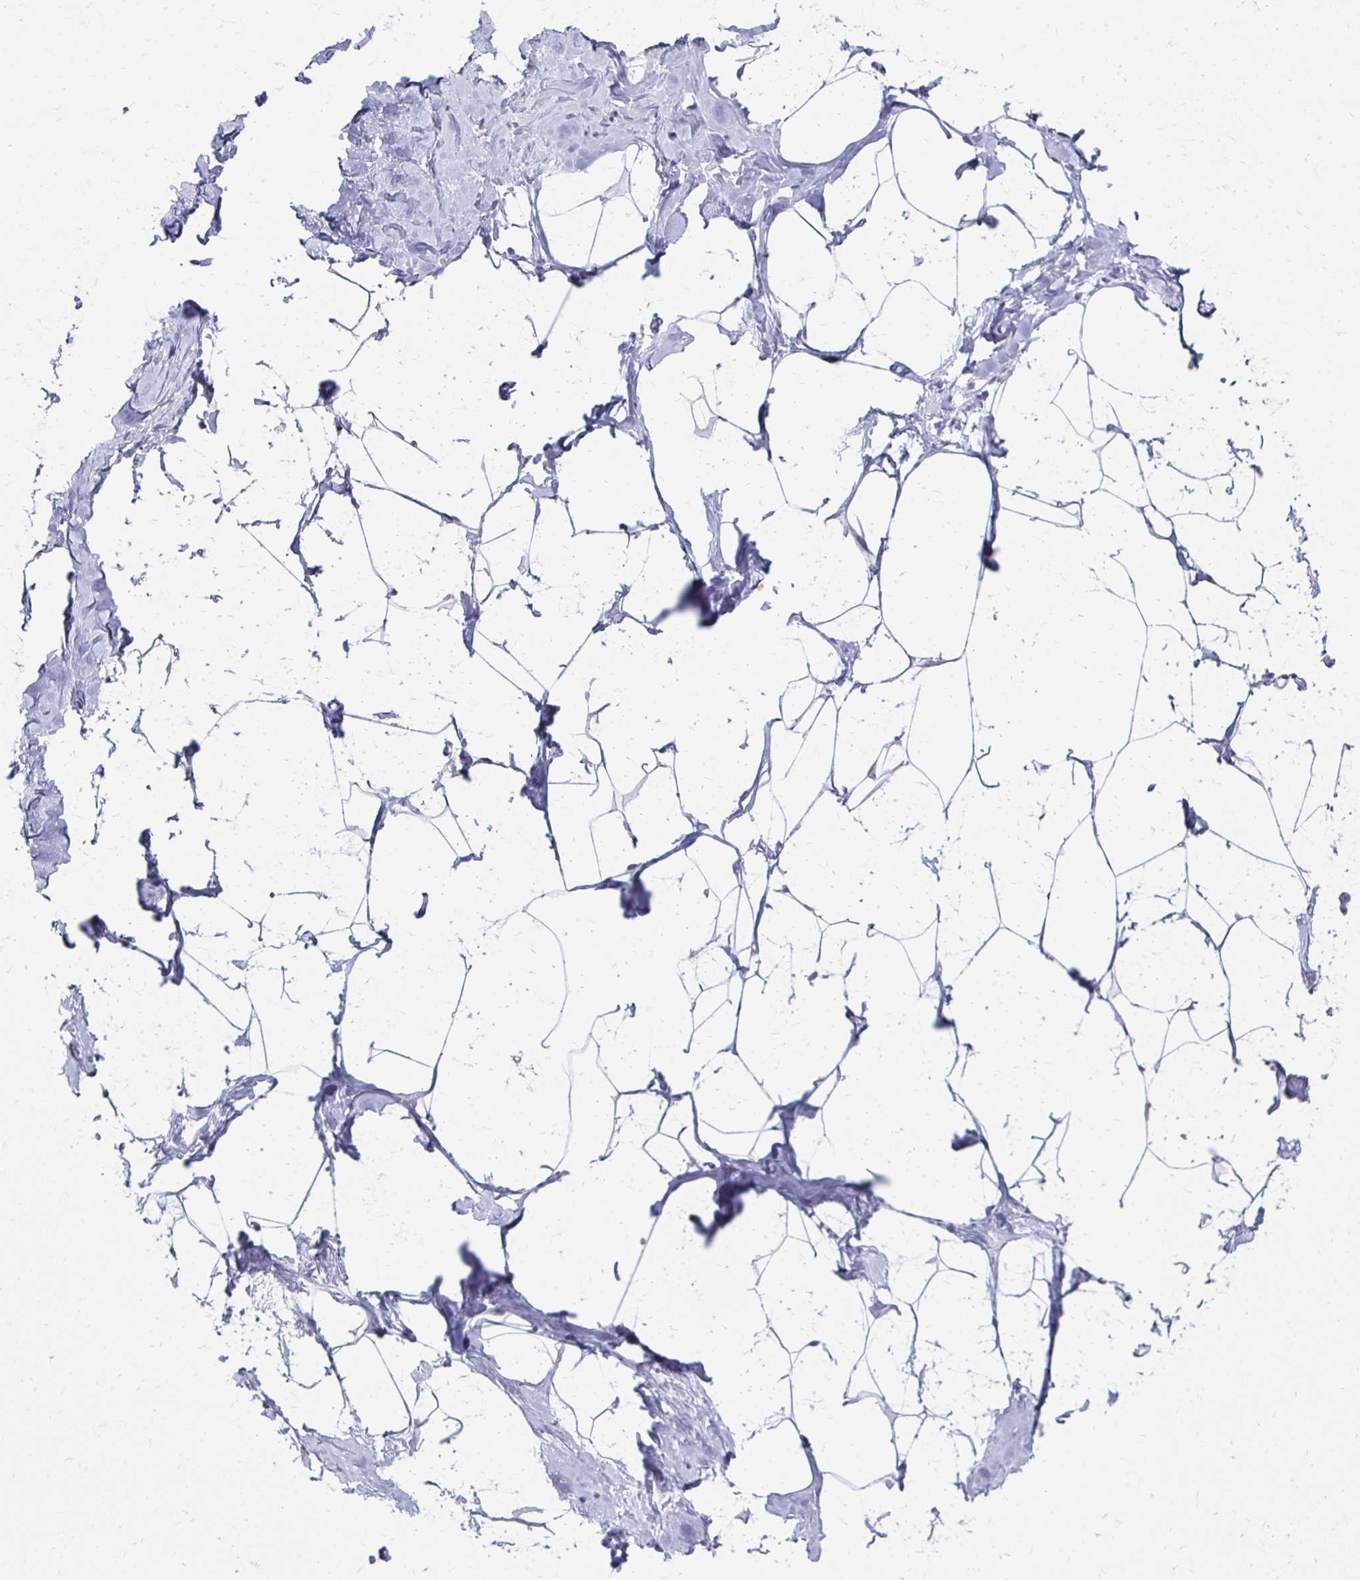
{"staining": {"intensity": "negative", "quantity": "none", "location": "none"}, "tissue": "breast", "cell_type": "Adipocytes", "image_type": "normal", "snomed": [{"axis": "morphology", "description": "Normal tissue, NOS"}, {"axis": "topography", "description": "Breast"}], "caption": "IHC of normal human breast shows no expression in adipocytes. (DAB IHC, high magnification).", "gene": "CXCR2", "patient": {"sex": "female", "age": 32}}